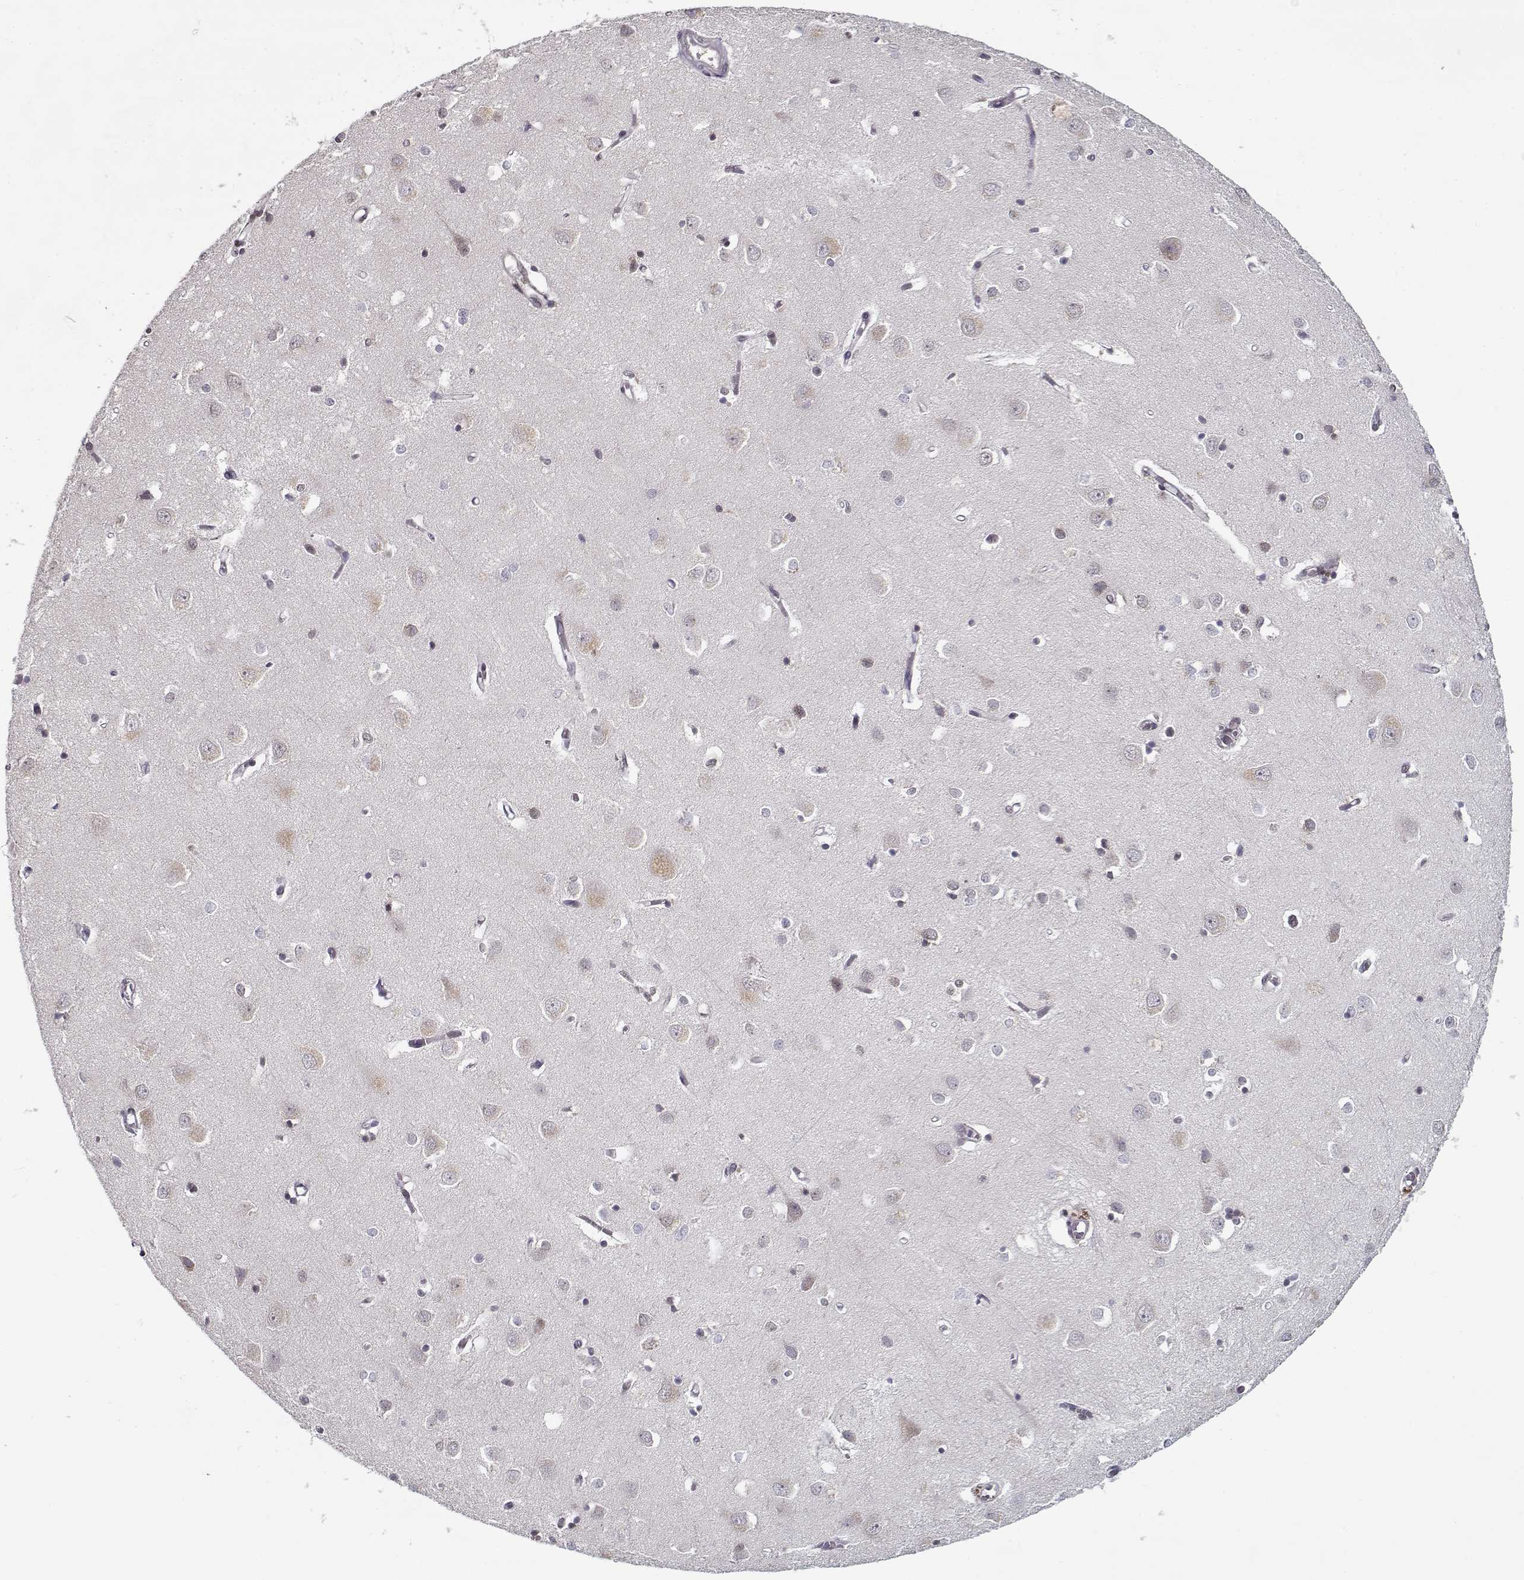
{"staining": {"intensity": "negative", "quantity": "none", "location": "none"}, "tissue": "cerebral cortex", "cell_type": "Endothelial cells", "image_type": "normal", "snomed": [{"axis": "morphology", "description": "Normal tissue, NOS"}, {"axis": "topography", "description": "Cerebral cortex"}], "caption": "Immunohistochemistry image of unremarkable cerebral cortex stained for a protein (brown), which shows no staining in endothelial cells. Brightfield microscopy of immunohistochemistry (IHC) stained with DAB (brown) and hematoxylin (blue), captured at high magnification.", "gene": "TESPA1", "patient": {"sex": "male", "age": 70}}